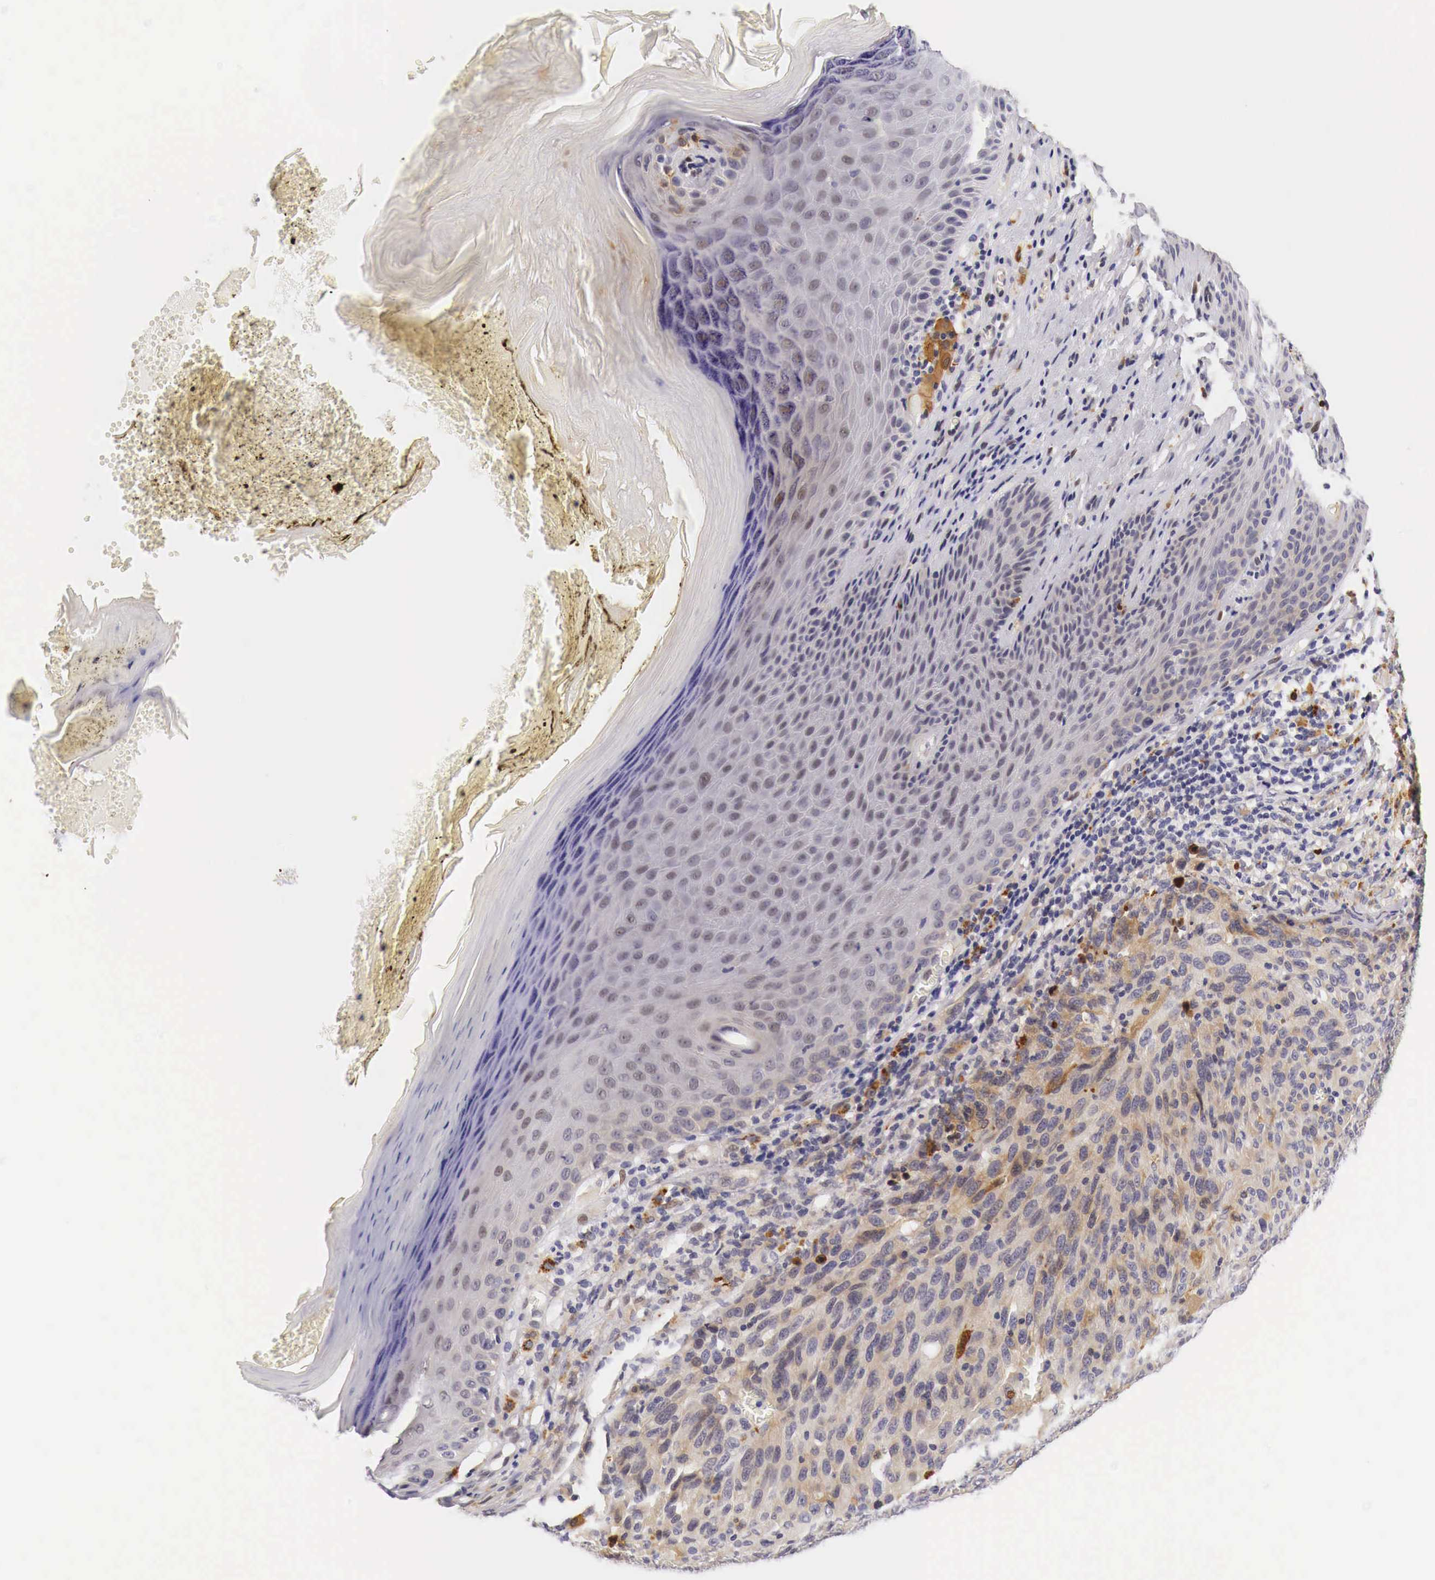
{"staining": {"intensity": "weak", "quantity": "25%-75%", "location": "cytoplasmic/membranous"}, "tissue": "melanoma", "cell_type": "Tumor cells", "image_type": "cancer", "snomed": [{"axis": "morphology", "description": "Malignant melanoma, NOS"}, {"axis": "topography", "description": "Skin"}], "caption": "Immunohistochemical staining of malignant melanoma shows low levels of weak cytoplasmic/membranous protein positivity in approximately 25%-75% of tumor cells.", "gene": "CASP3", "patient": {"sex": "male", "age": 76}}